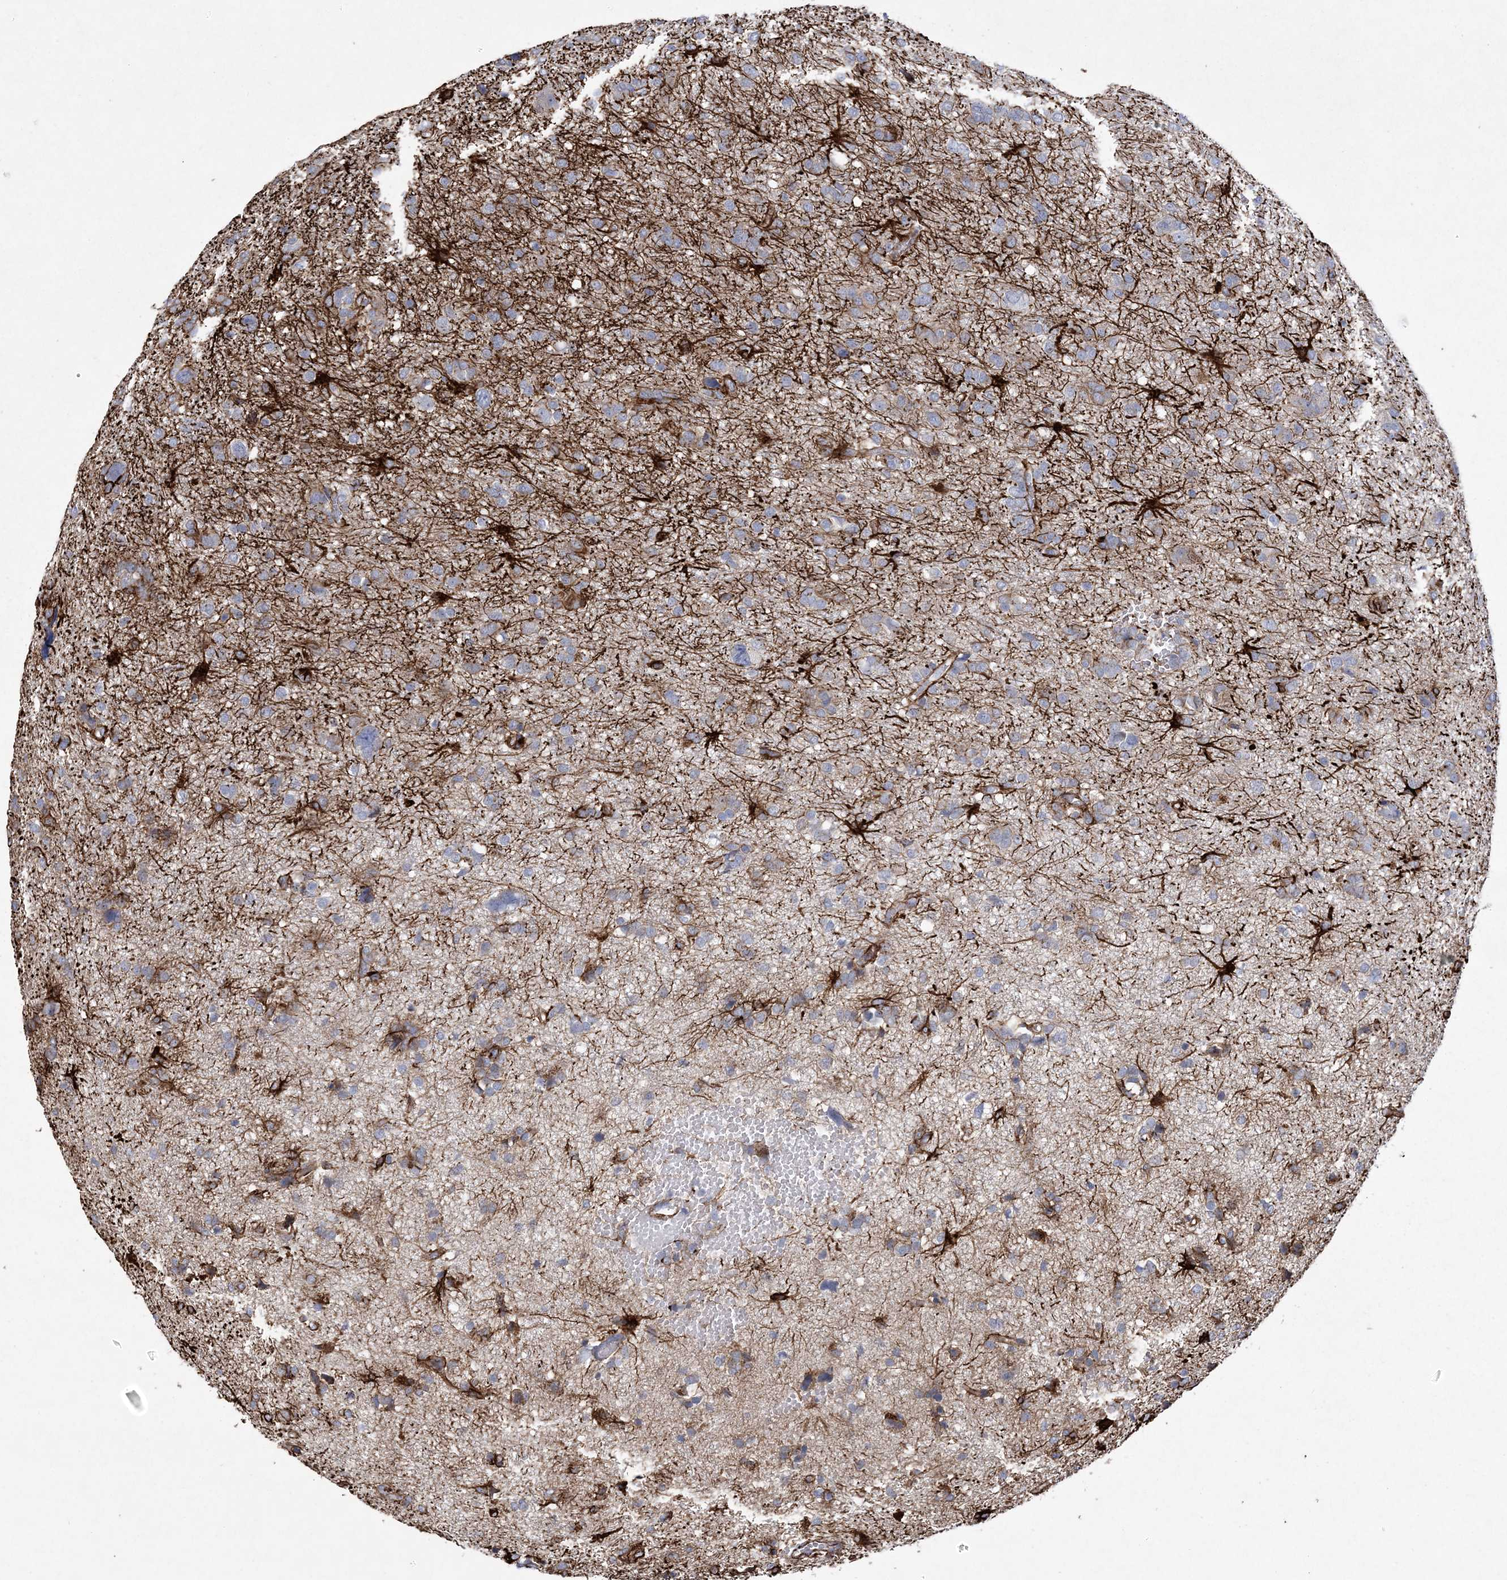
{"staining": {"intensity": "weak", "quantity": "25%-75%", "location": "cytoplasmic/membranous"}, "tissue": "glioma", "cell_type": "Tumor cells", "image_type": "cancer", "snomed": [{"axis": "morphology", "description": "Glioma, malignant, High grade"}, {"axis": "topography", "description": "Brain"}], "caption": "Glioma stained with a protein marker reveals weak staining in tumor cells.", "gene": "ARSJ", "patient": {"sex": "female", "age": 59}}